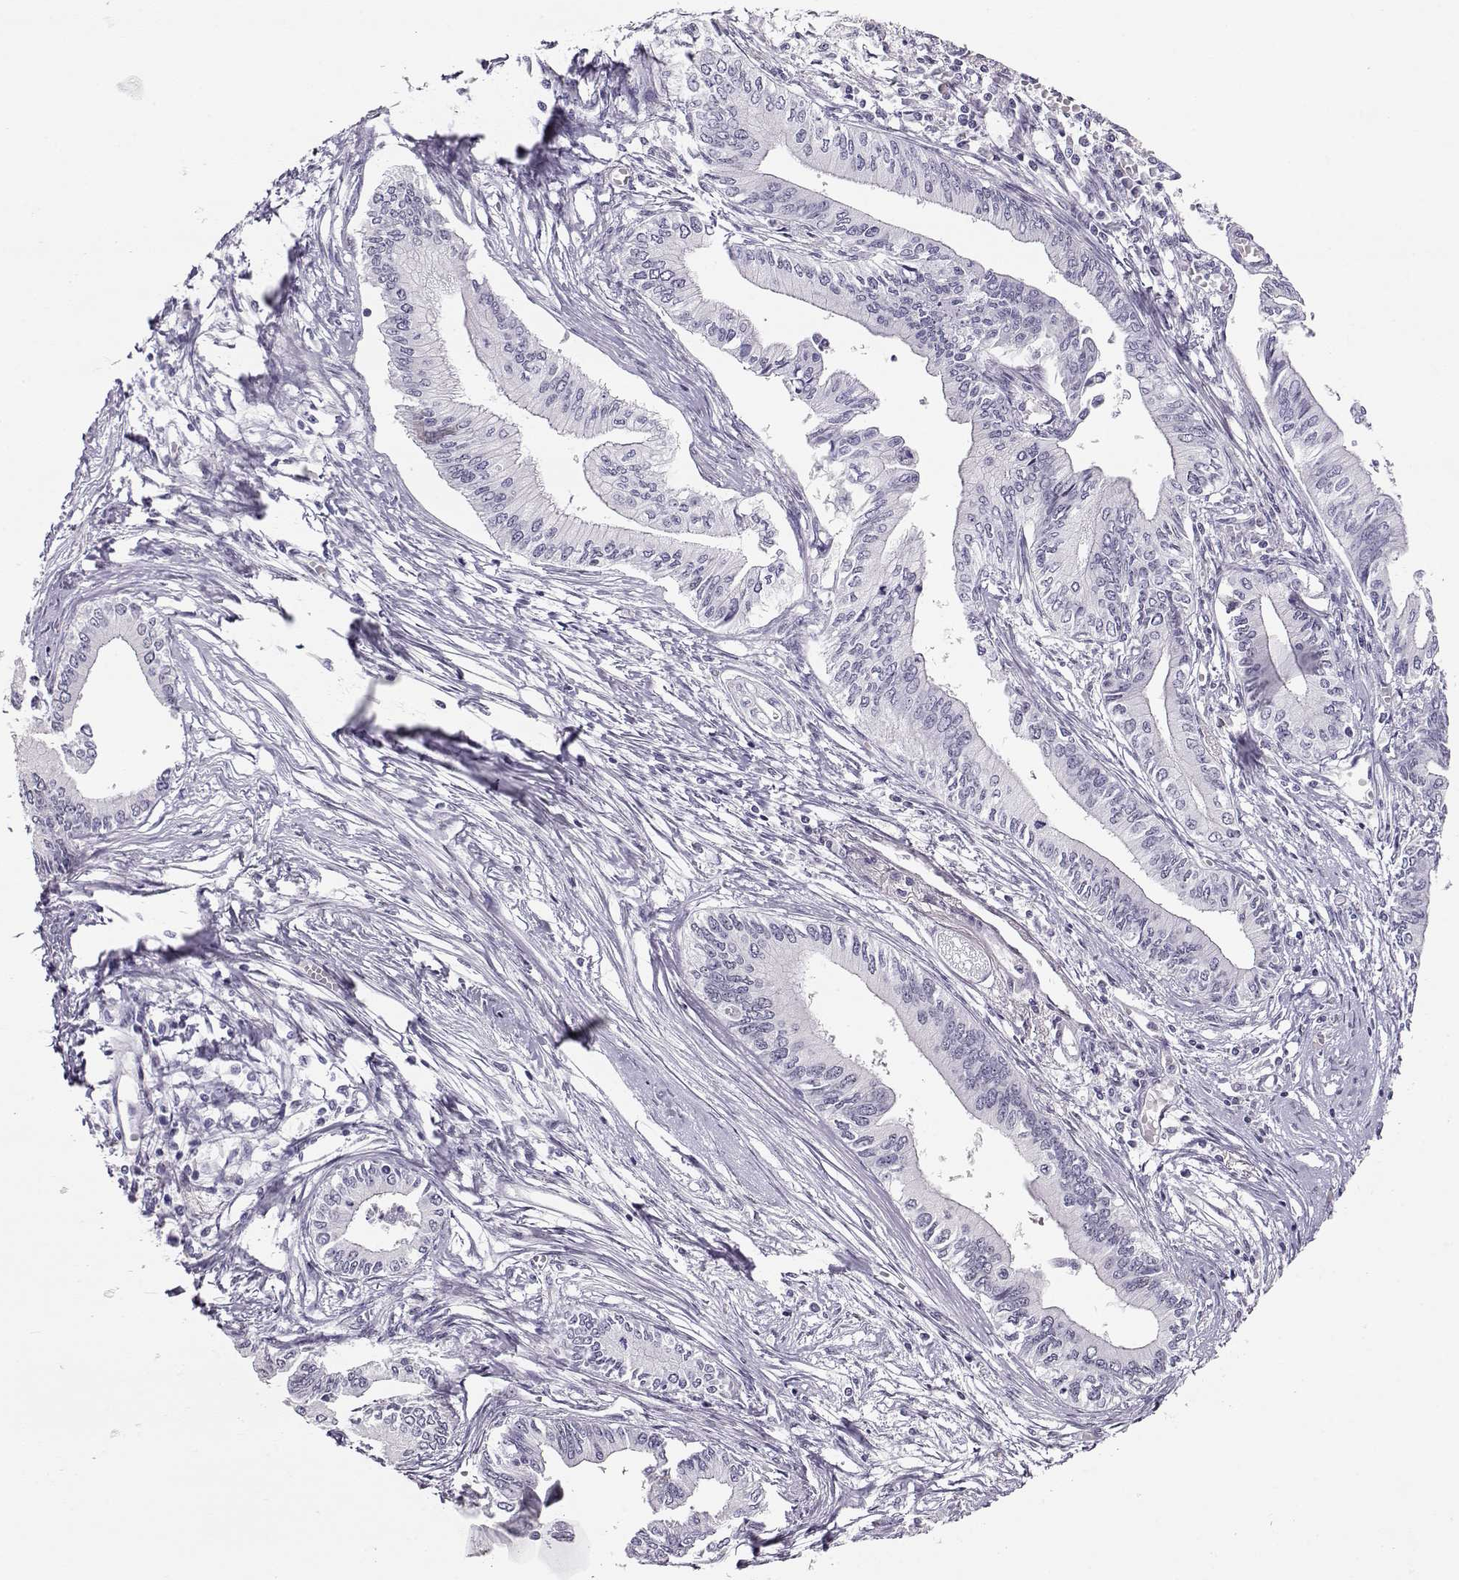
{"staining": {"intensity": "negative", "quantity": "none", "location": "none"}, "tissue": "pancreatic cancer", "cell_type": "Tumor cells", "image_type": "cancer", "snomed": [{"axis": "morphology", "description": "Adenocarcinoma, NOS"}, {"axis": "topography", "description": "Pancreas"}], "caption": "Immunohistochemistry (IHC) micrograph of adenocarcinoma (pancreatic) stained for a protein (brown), which exhibits no expression in tumor cells.", "gene": "POLI", "patient": {"sex": "female", "age": 61}}